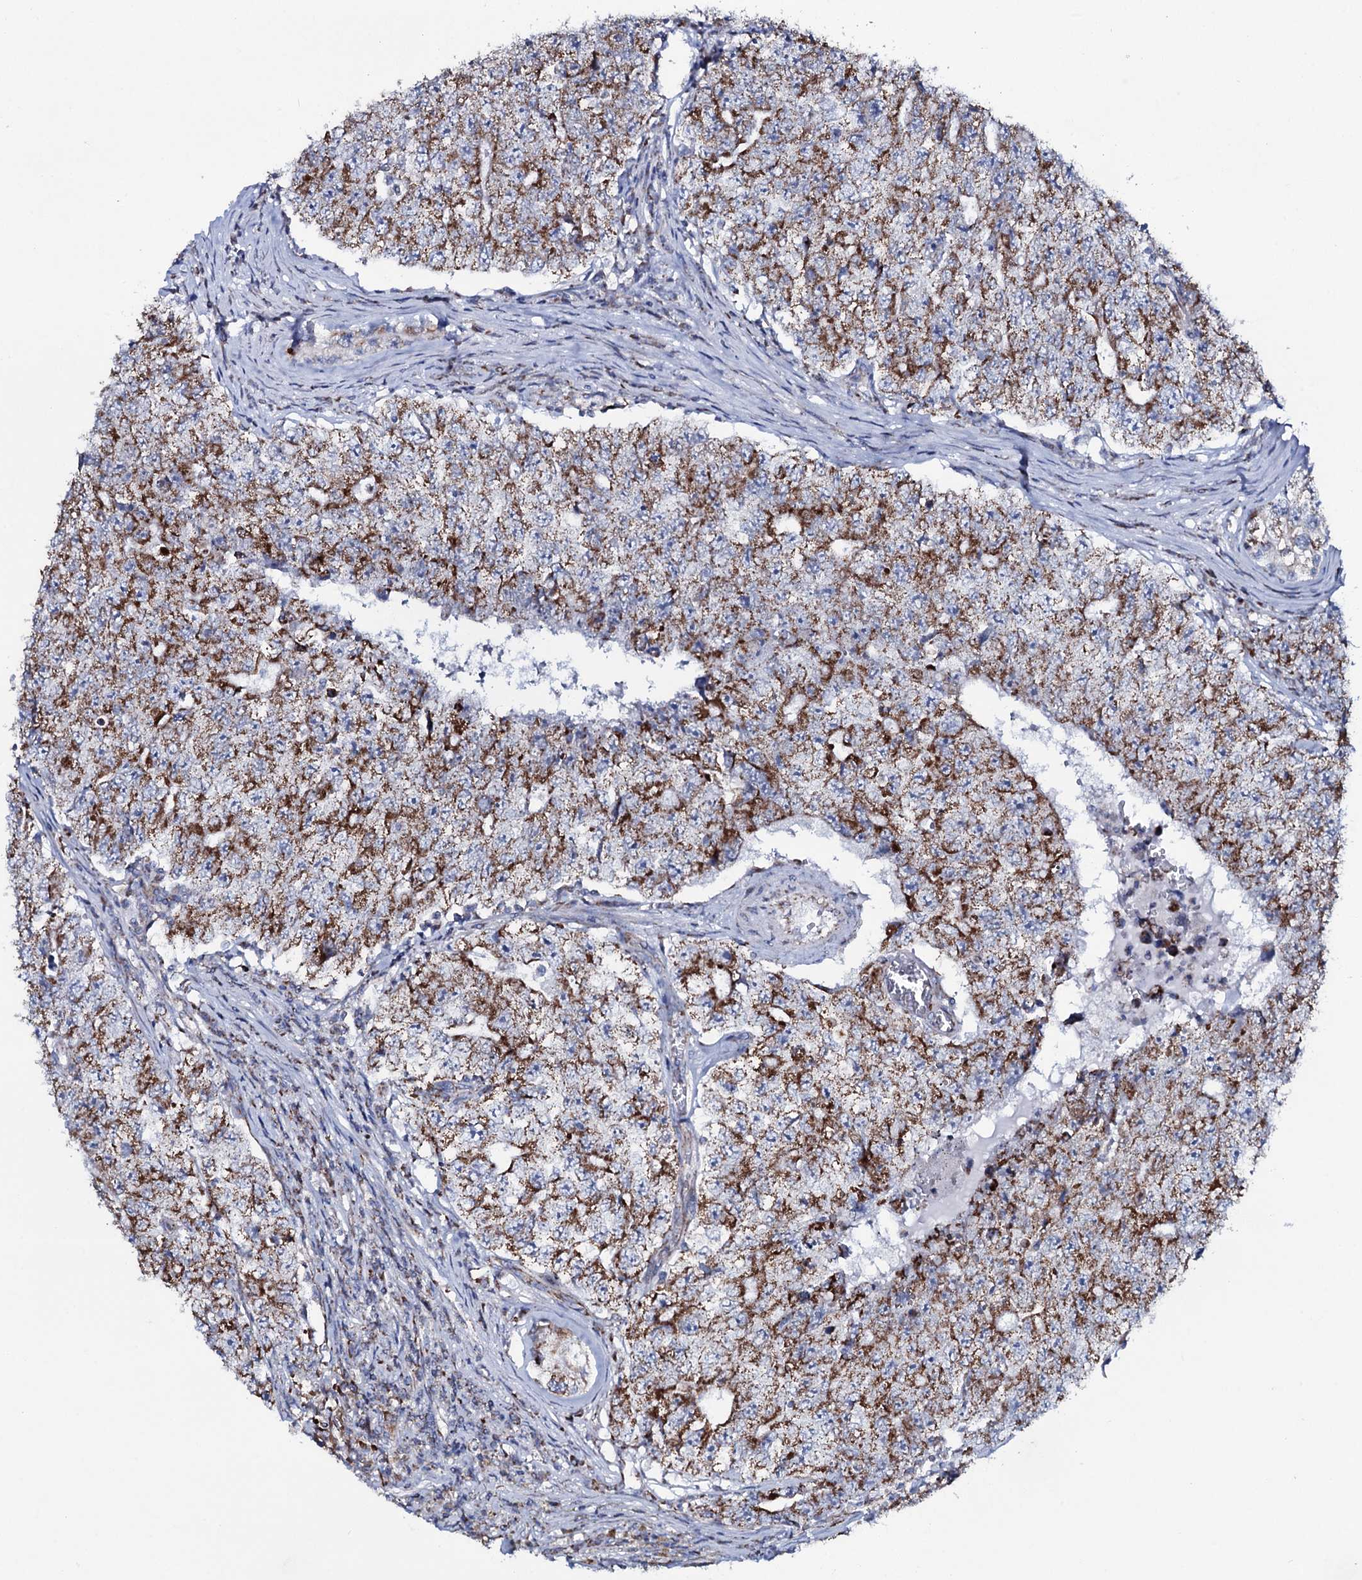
{"staining": {"intensity": "strong", "quantity": ">75%", "location": "cytoplasmic/membranous"}, "tissue": "testis cancer", "cell_type": "Tumor cells", "image_type": "cancer", "snomed": [{"axis": "morphology", "description": "Carcinoma, Embryonal, NOS"}, {"axis": "topography", "description": "Testis"}], "caption": "This is a micrograph of IHC staining of testis embryonal carcinoma, which shows strong expression in the cytoplasmic/membranous of tumor cells.", "gene": "MRPS35", "patient": {"sex": "male", "age": 17}}